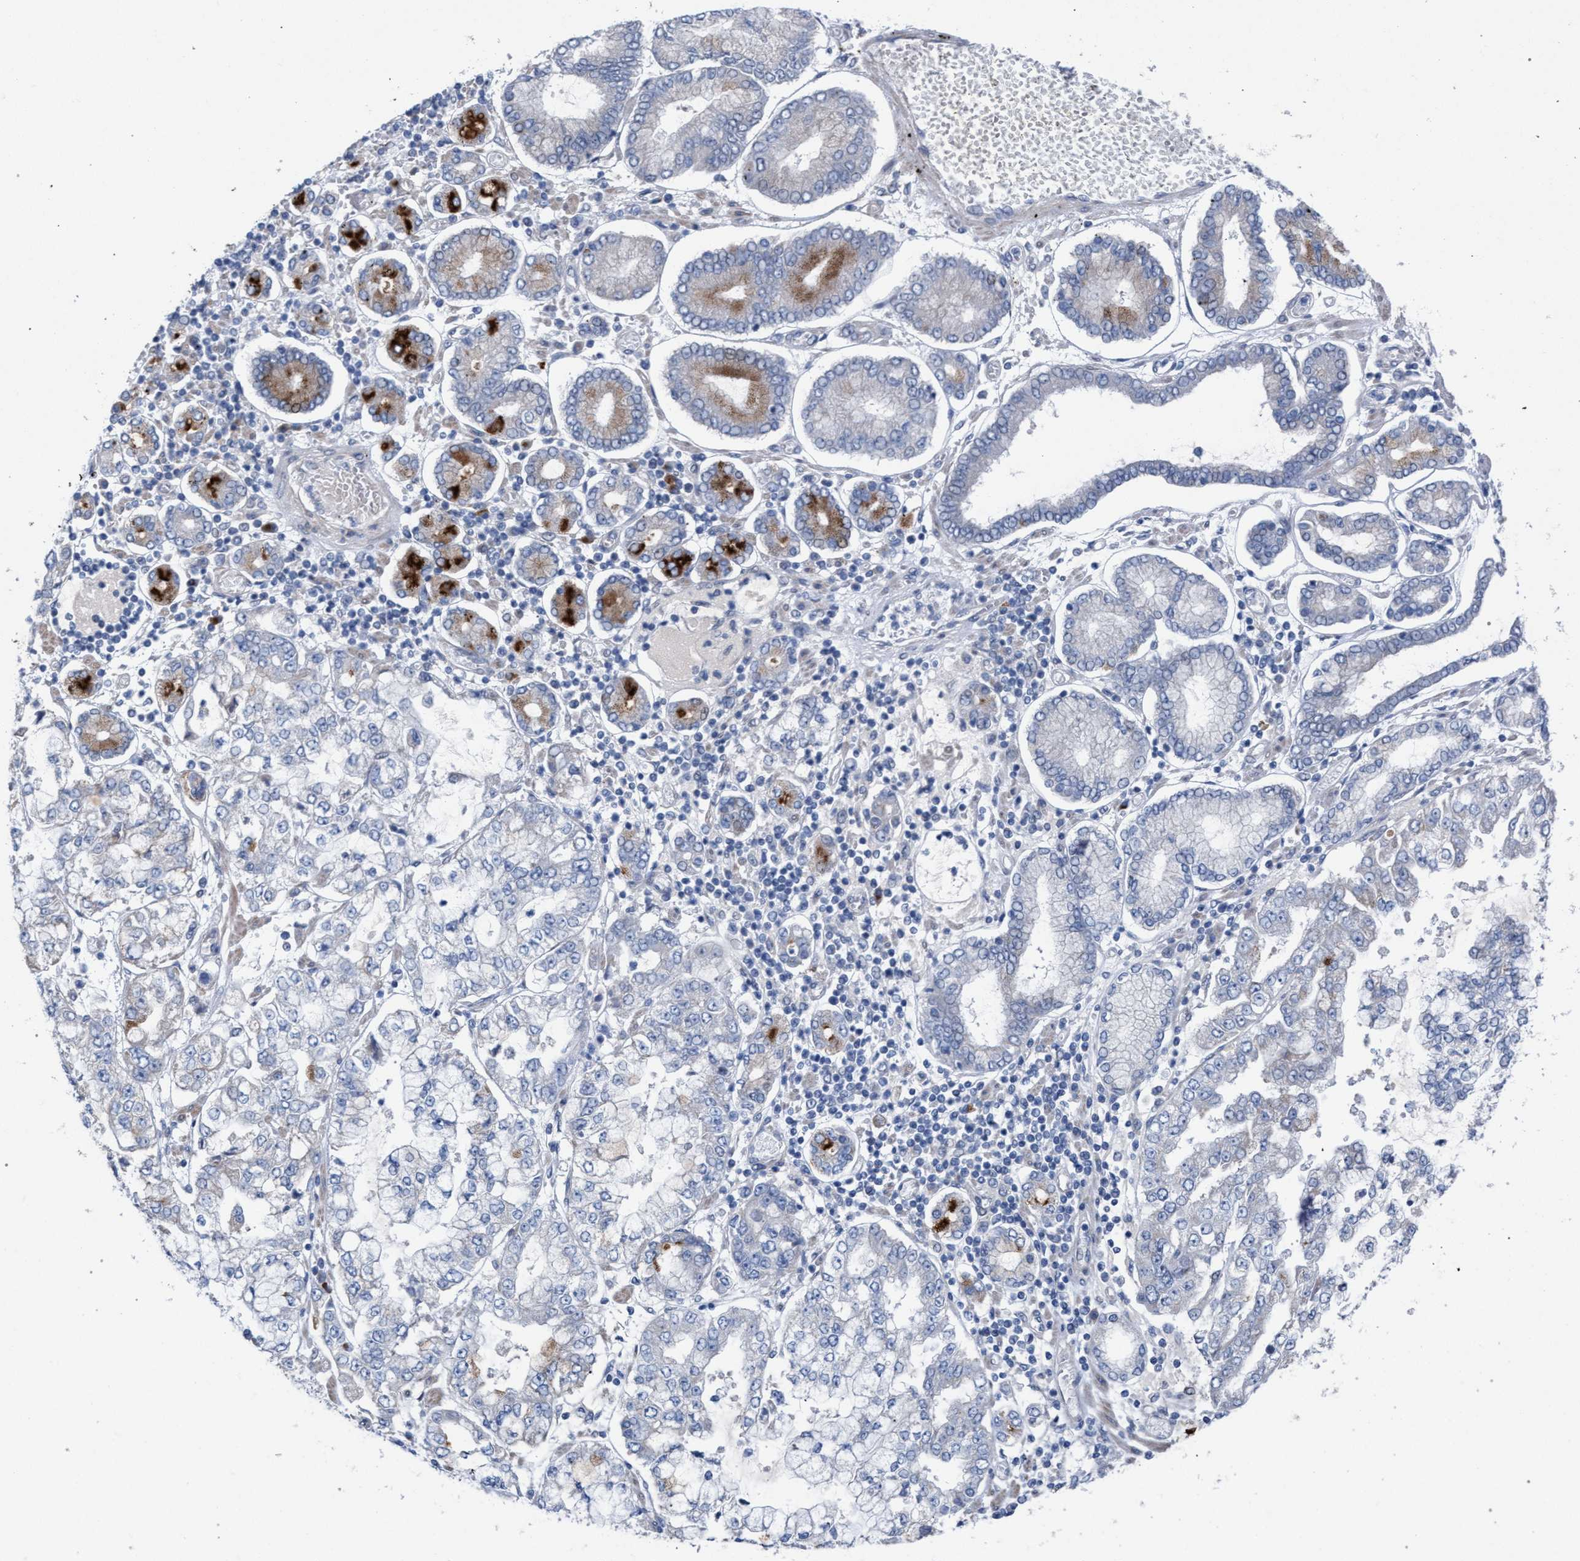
{"staining": {"intensity": "negative", "quantity": "none", "location": "none"}, "tissue": "stomach cancer", "cell_type": "Tumor cells", "image_type": "cancer", "snomed": [{"axis": "morphology", "description": "Adenocarcinoma, NOS"}, {"axis": "topography", "description": "Stomach"}], "caption": "This is a image of IHC staining of stomach cancer, which shows no positivity in tumor cells.", "gene": "RNF135", "patient": {"sex": "male", "age": 76}}